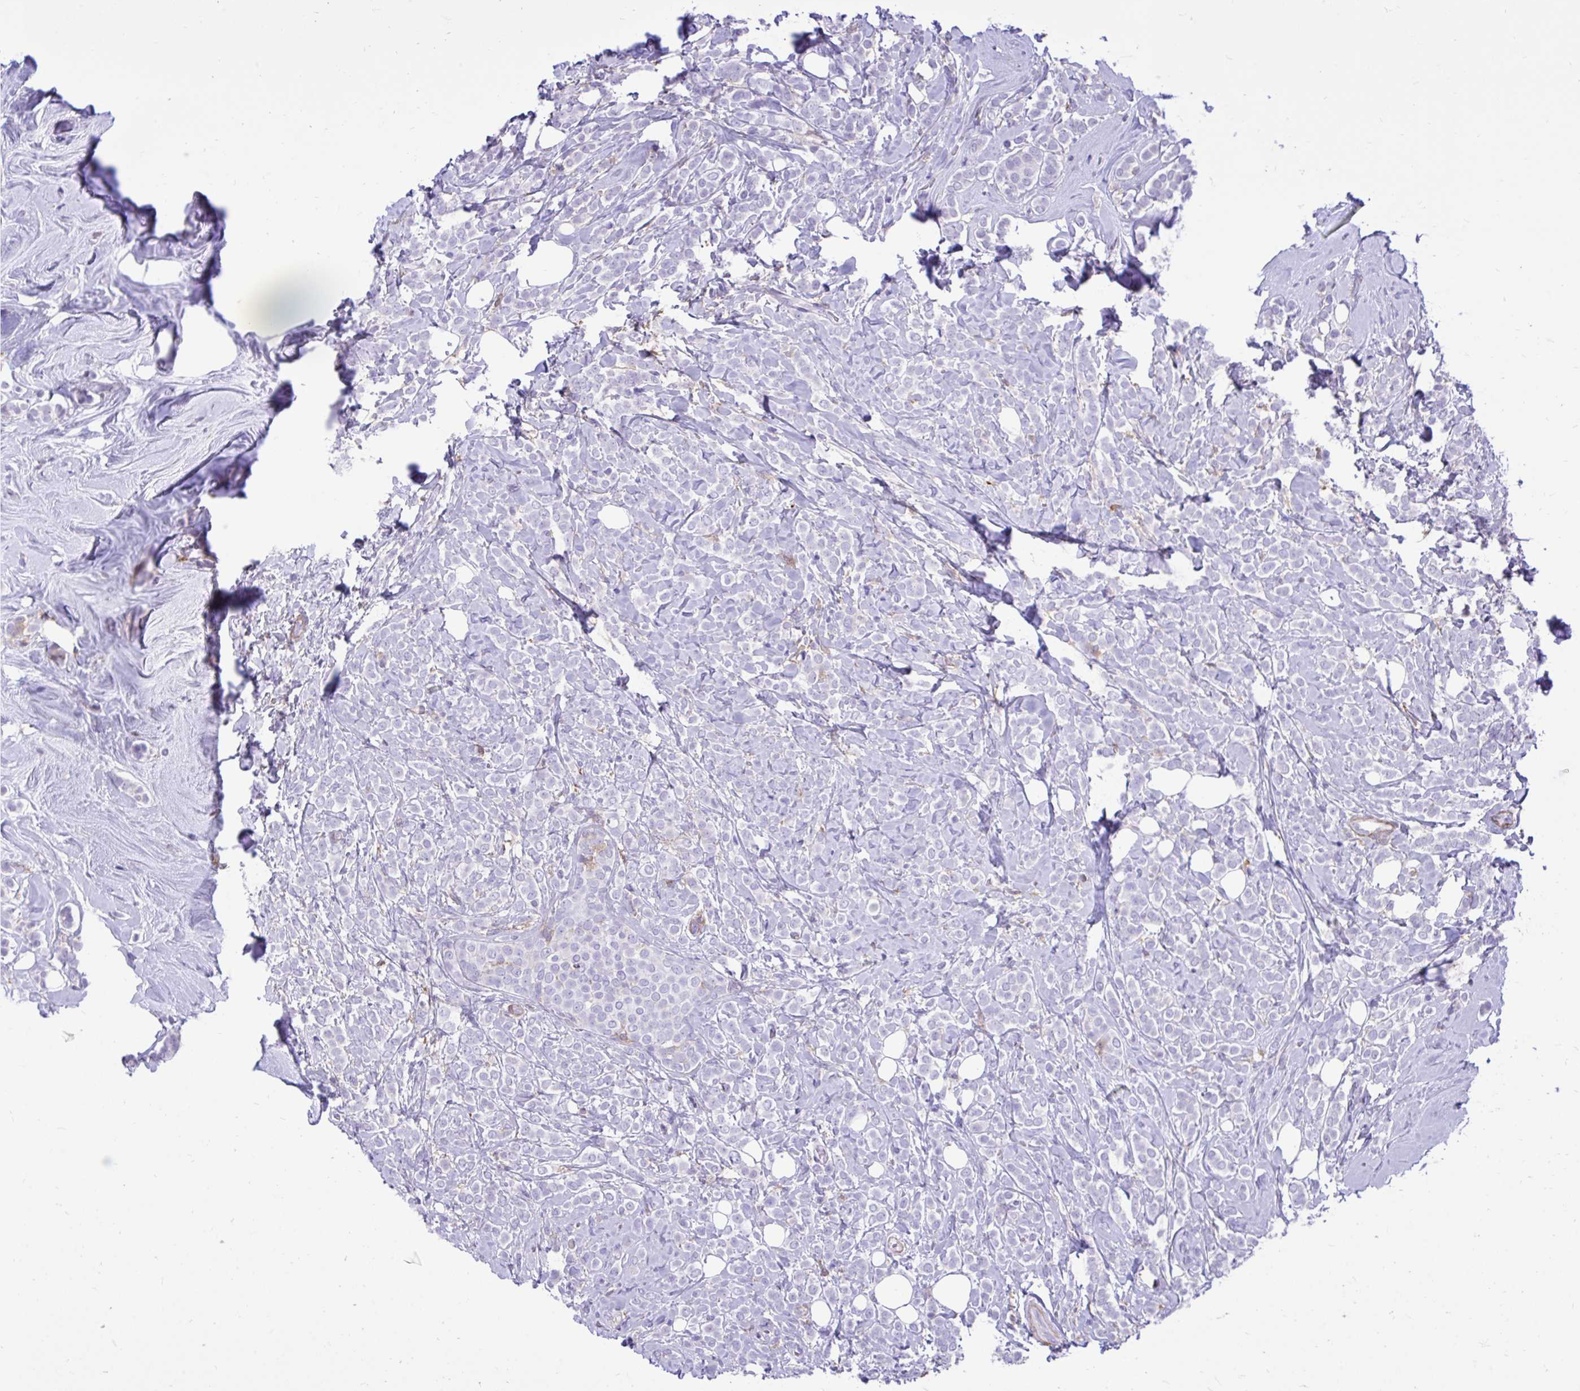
{"staining": {"intensity": "negative", "quantity": "none", "location": "none"}, "tissue": "breast cancer", "cell_type": "Tumor cells", "image_type": "cancer", "snomed": [{"axis": "morphology", "description": "Lobular carcinoma"}, {"axis": "topography", "description": "Breast"}], "caption": "Human lobular carcinoma (breast) stained for a protein using immunohistochemistry reveals no staining in tumor cells.", "gene": "TLR7", "patient": {"sex": "female", "age": 49}}